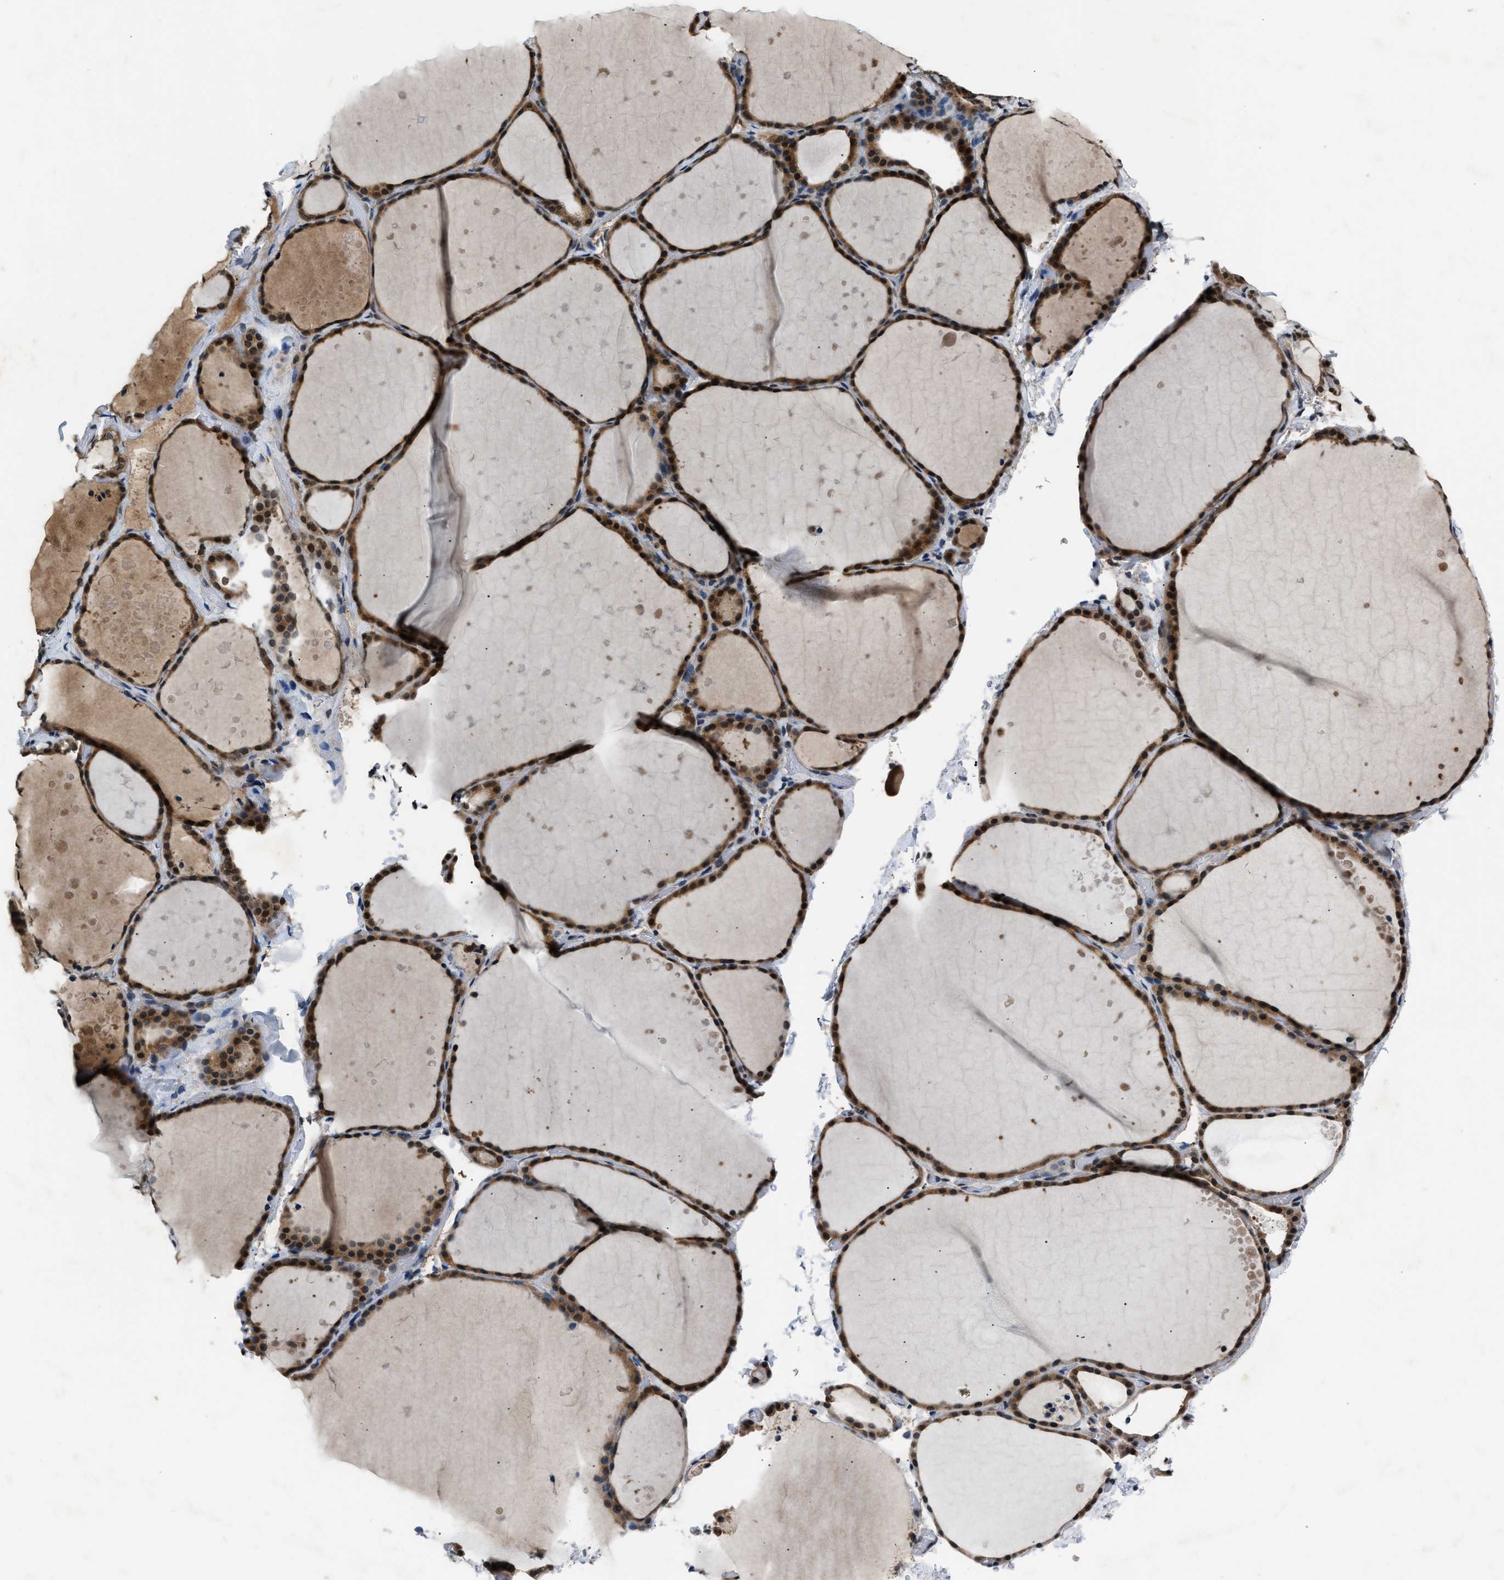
{"staining": {"intensity": "moderate", "quantity": ">75%", "location": "cytoplasmic/membranous,nuclear"}, "tissue": "thyroid gland", "cell_type": "Glandular cells", "image_type": "normal", "snomed": [{"axis": "morphology", "description": "Normal tissue, NOS"}, {"axis": "topography", "description": "Thyroid gland"}], "caption": "High-magnification brightfield microscopy of benign thyroid gland stained with DAB (3,3'-diaminobenzidine) (brown) and counterstained with hematoxylin (blue). glandular cells exhibit moderate cytoplasmic/membranous,nuclear positivity is present in about>75% of cells.", "gene": "TP53I3", "patient": {"sex": "female", "age": 44}}